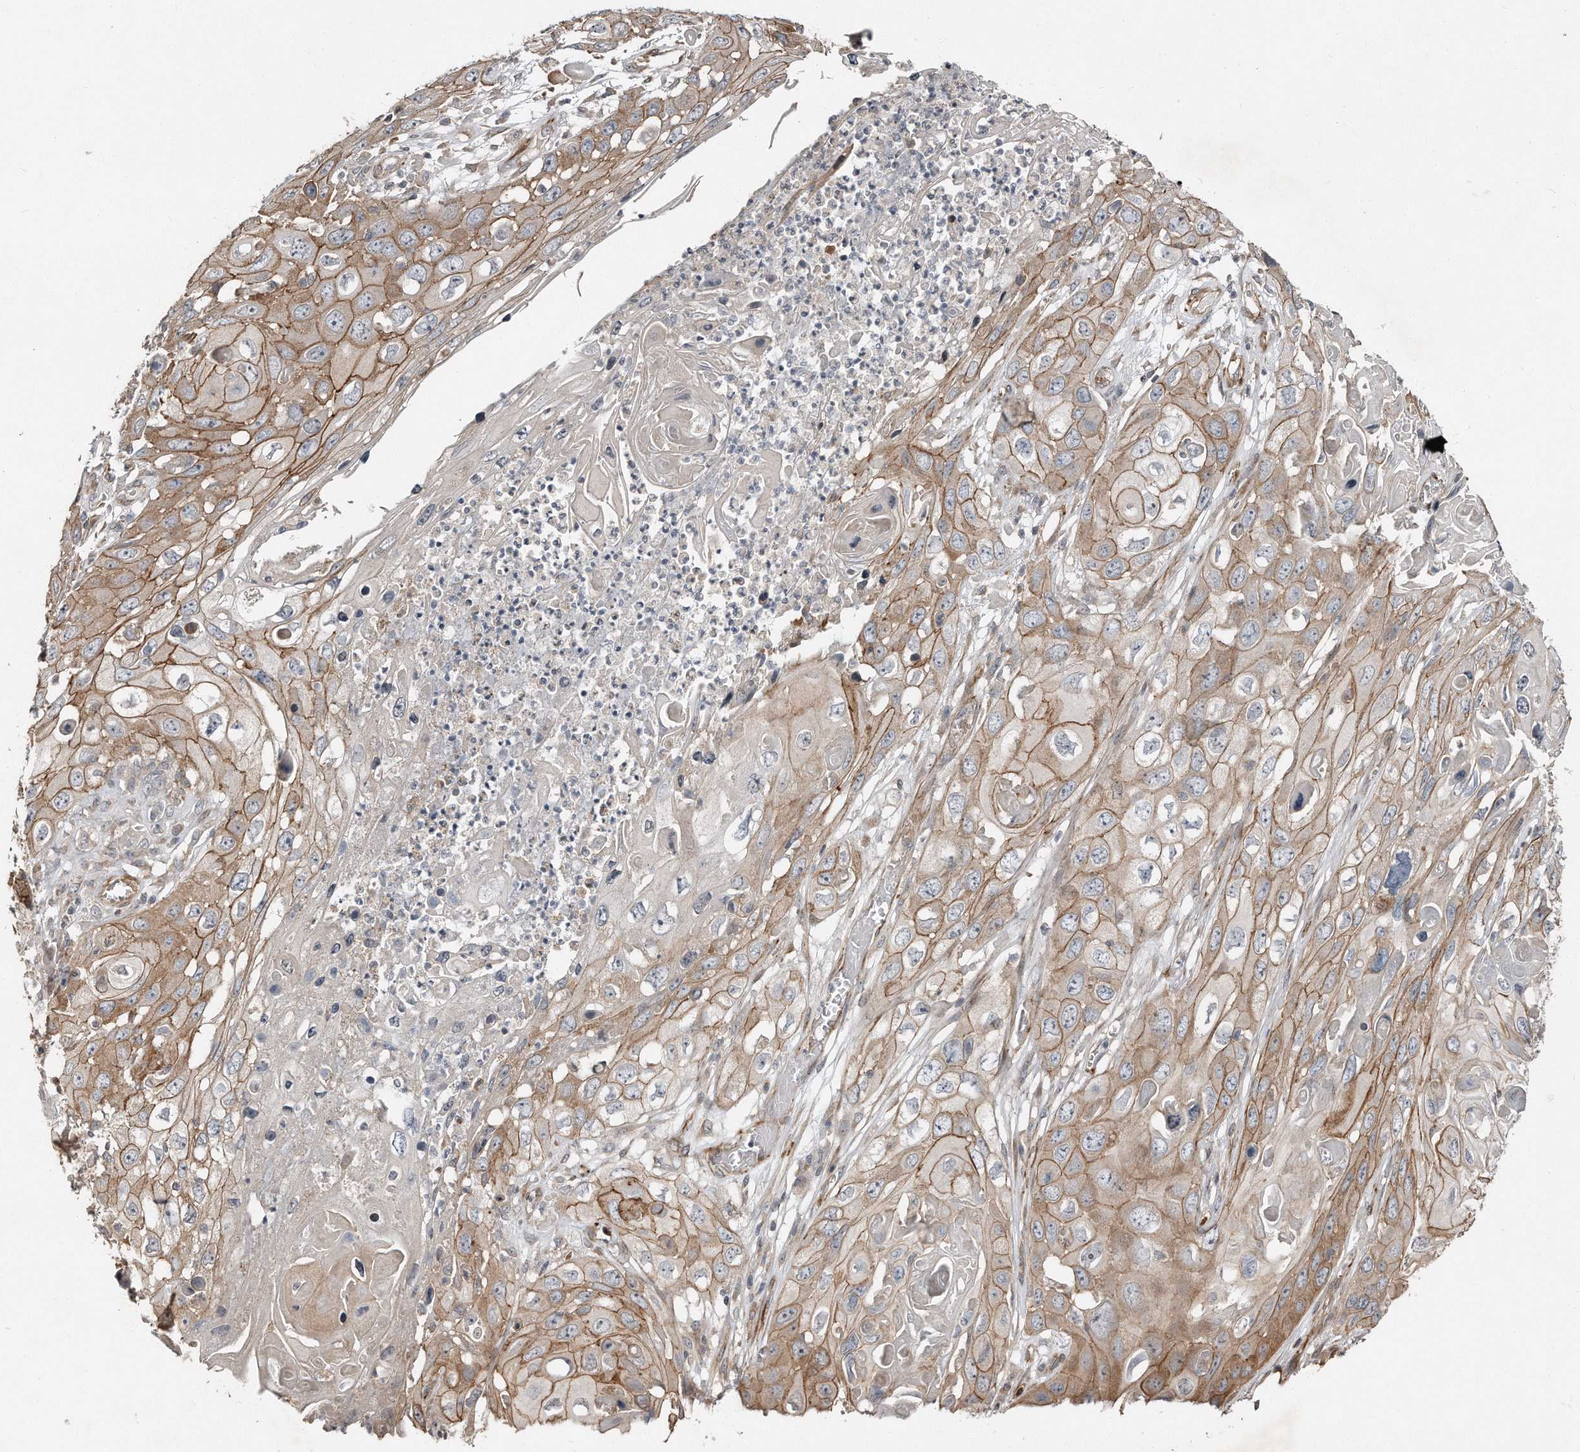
{"staining": {"intensity": "moderate", "quantity": ">75%", "location": "cytoplasmic/membranous"}, "tissue": "skin cancer", "cell_type": "Tumor cells", "image_type": "cancer", "snomed": [{"axis": "morphology", "description": "Squamous cell carcinoma, NOS"}, {"axis": "topography", "description": "Skin"}], "caption": "The photomicrograph reveals immunohistochemical staining of skin cancer (squamous cell carcinoma). There is moderate cytoplasmic/membranous staining is appreciated in approximately >75% of tumor cells.", "gene": "SNAP47", "patient": {"sex": "male", "age": 55}}